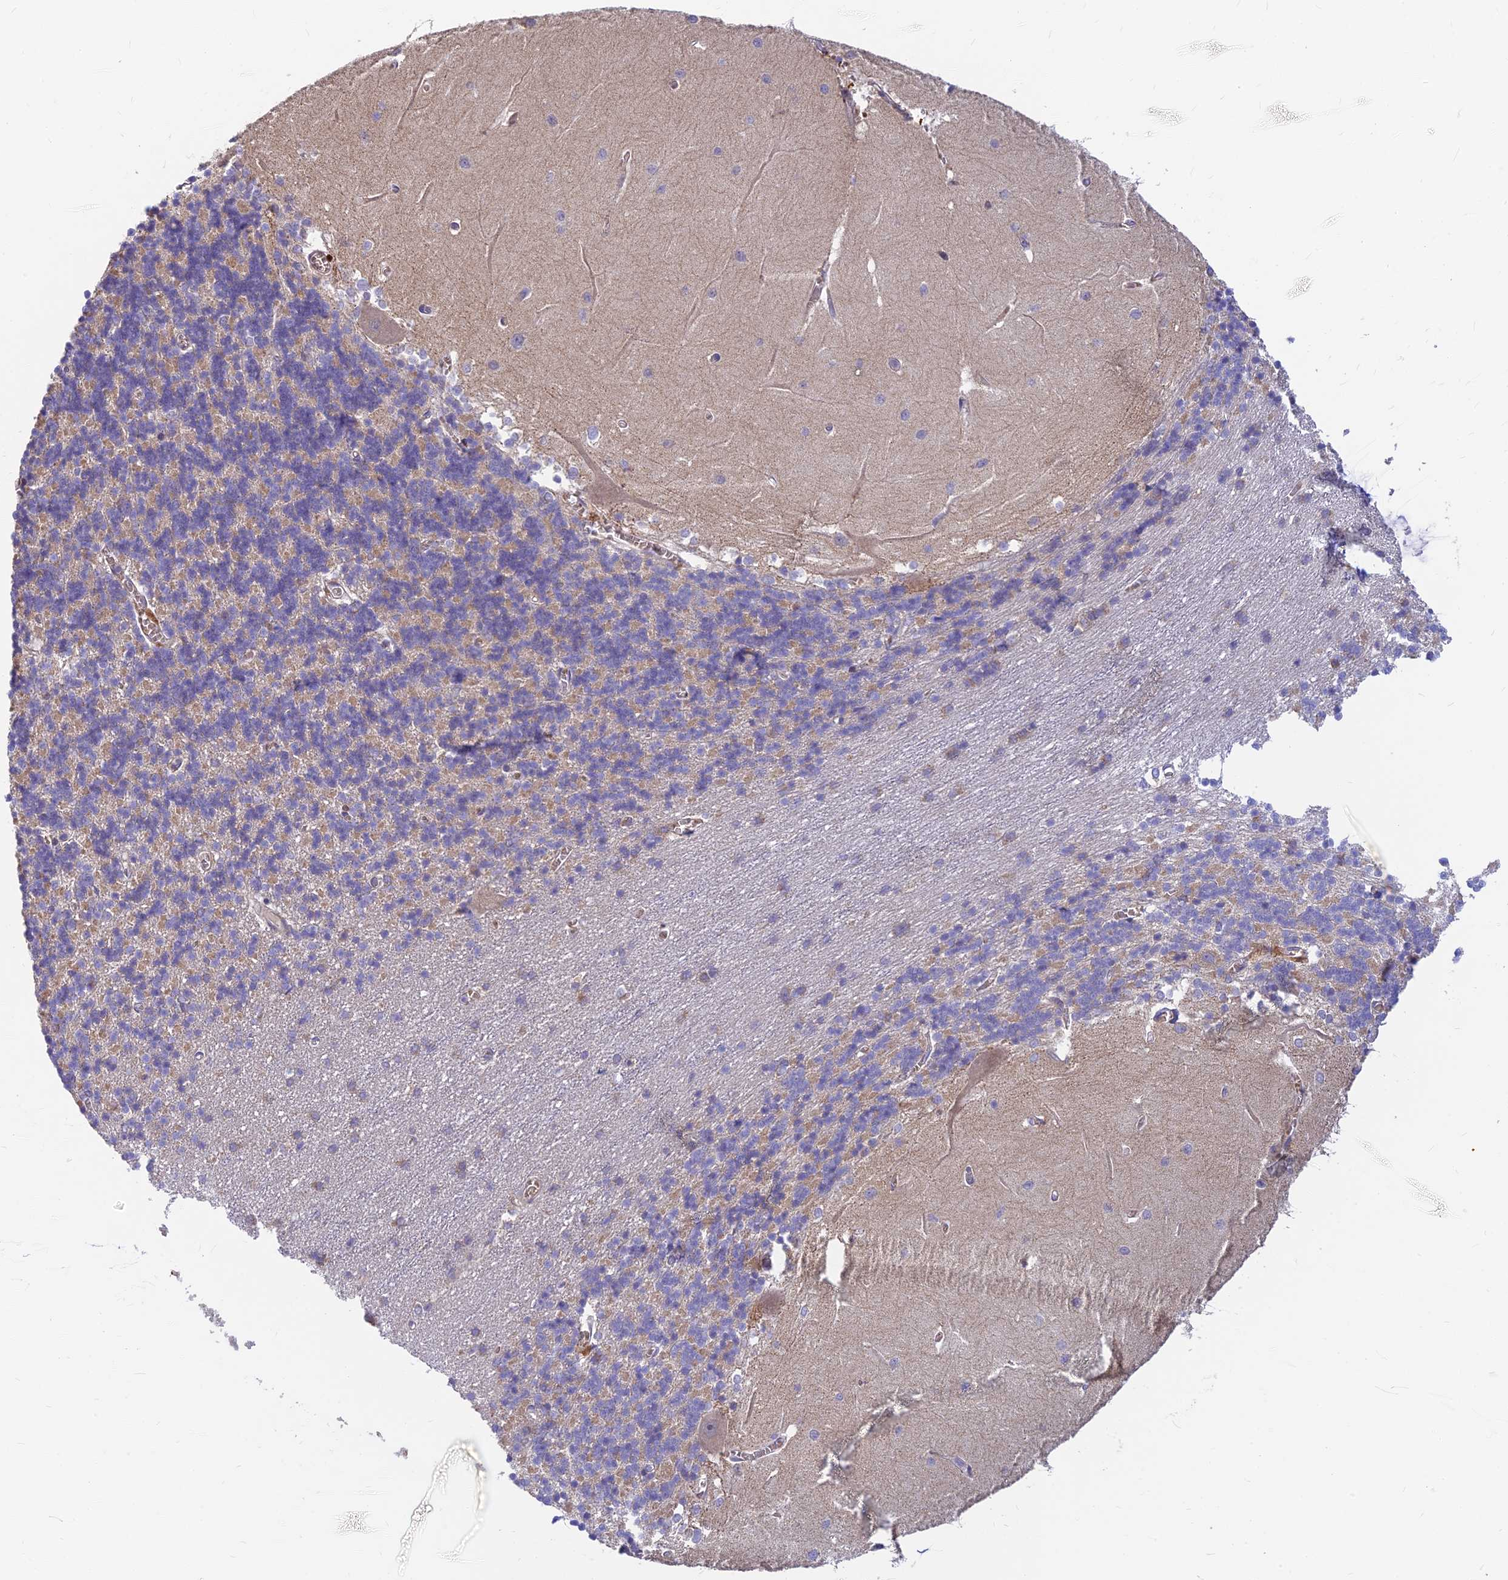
{"staining": {"intensity": "weak", "quantity": "<25%", "location": "cytoplasmic/membranous"}, "tissue": "cerebellum", "cell_type": "Cells in granular layer", "image_type": "normal", "snomed": [{"axis": "morphology", "description": "Normal tissue, NOS"}, {"axis": "topography", "description": "Cerebellum"}], "caption": "DAB (3,3'-diaminobenzidine) immunohistochemical staining of unremarkable cerebellum shows no significant staining in cells in granular layer. (Stains: DAB (3,3'-diaminobenzidine) IHC with hematoxylin counter stain, Microscopy: brightfield microscopy at high magnification).", "gene": "UFSP2", "patient": {"sex": "male", "age": 37}}